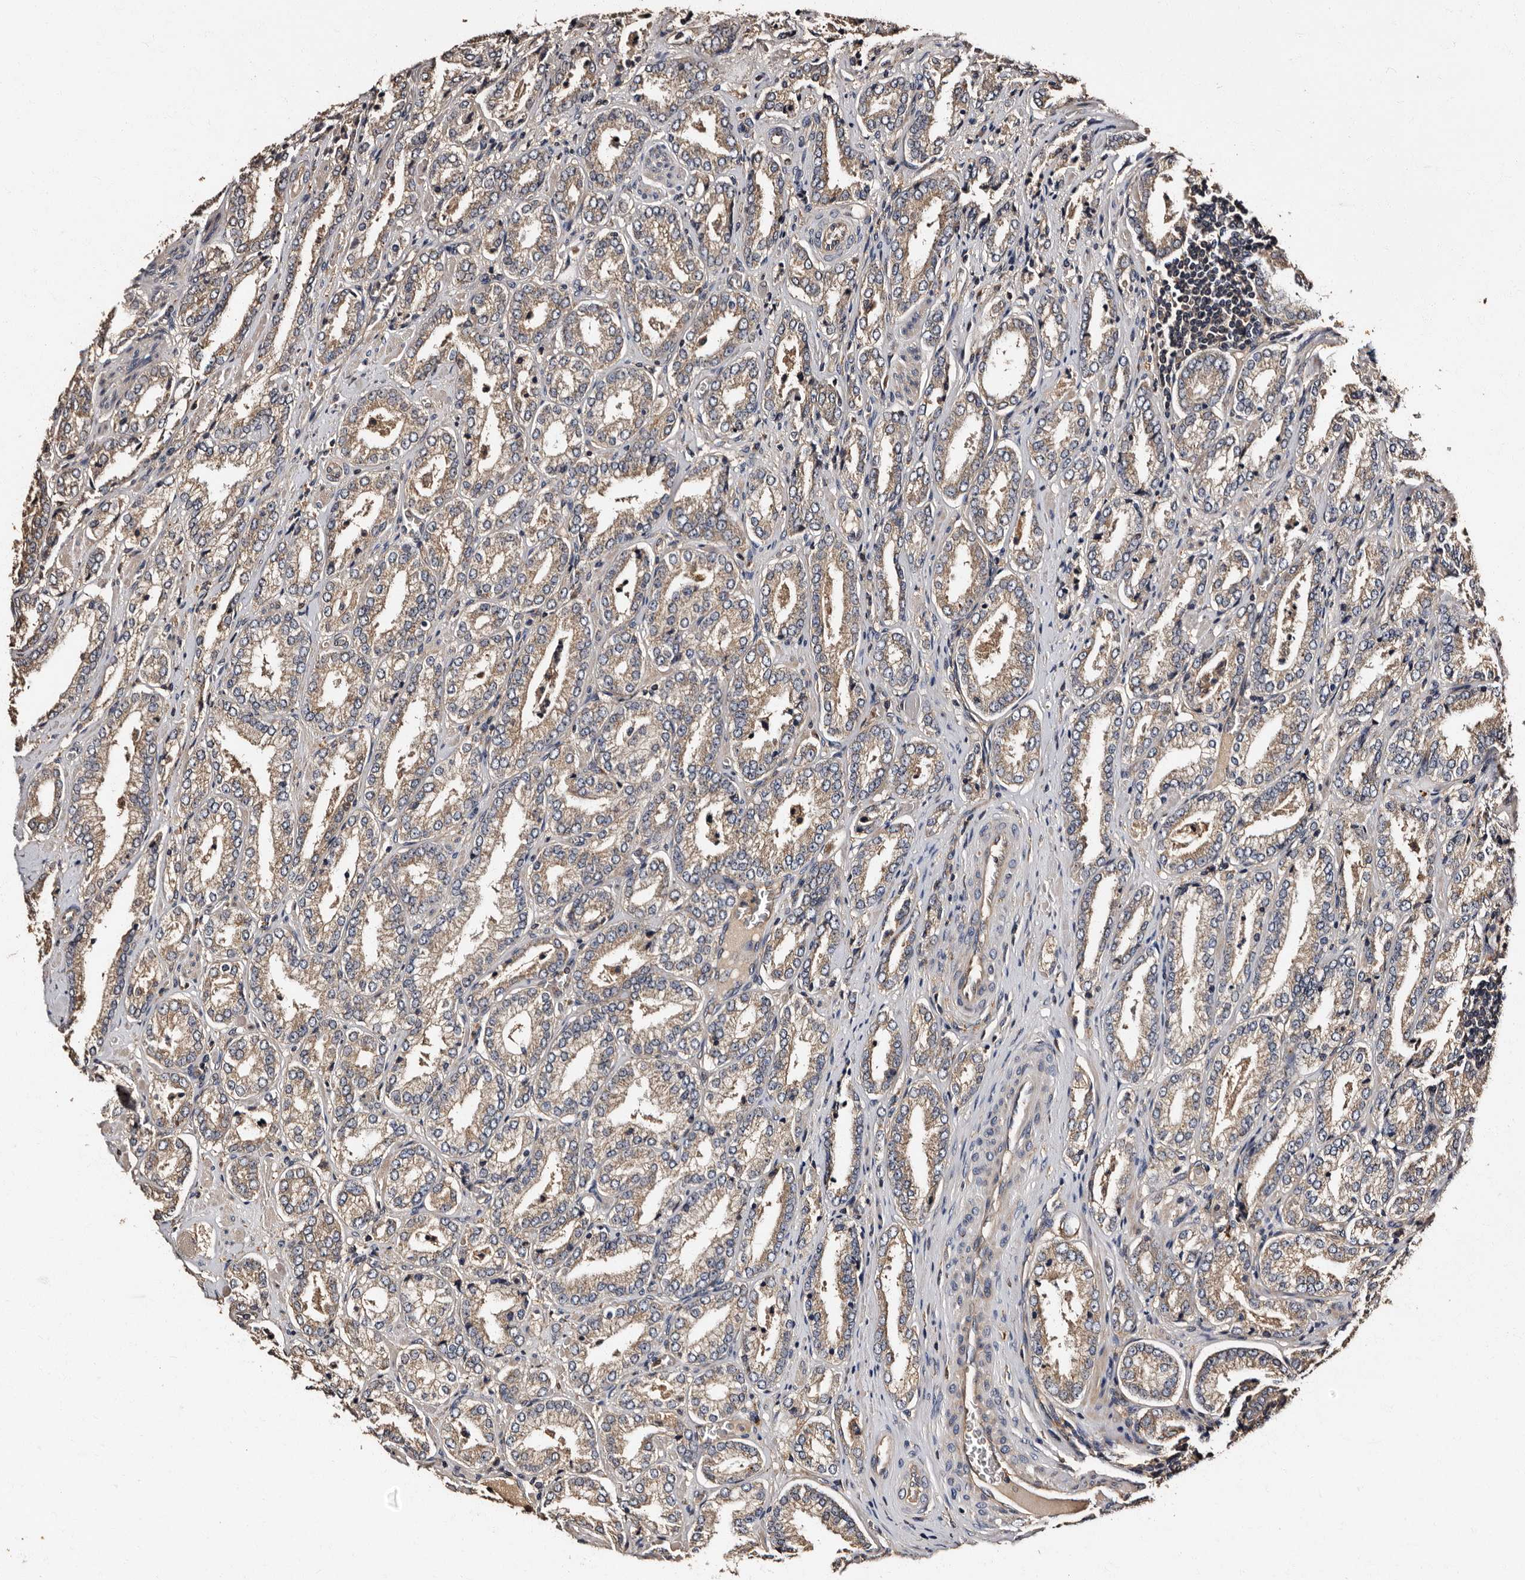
{"staining": {"intensity": "weak", "quantity": ">75%", "location": "cytoplasmic/membranous"}, "tissue": "prostate cancer", "cell_type": "Tumor cells", "image_type": "cancer", "snomed": [{"axis": "morphology", "description": "Adenocarcinoma, Low grade"}, {"axis": "topography", "description": "Prostate"}], "caption": "Weak cytoplasmic/membranous positivity is present in about >75% of tumor cells in prostate adenocarcinoma (low-grade). (IHC, brightfield microscopy, high magnification).", "gene": "ADCK5", "patient": {"sex": "male", "age": 62}}